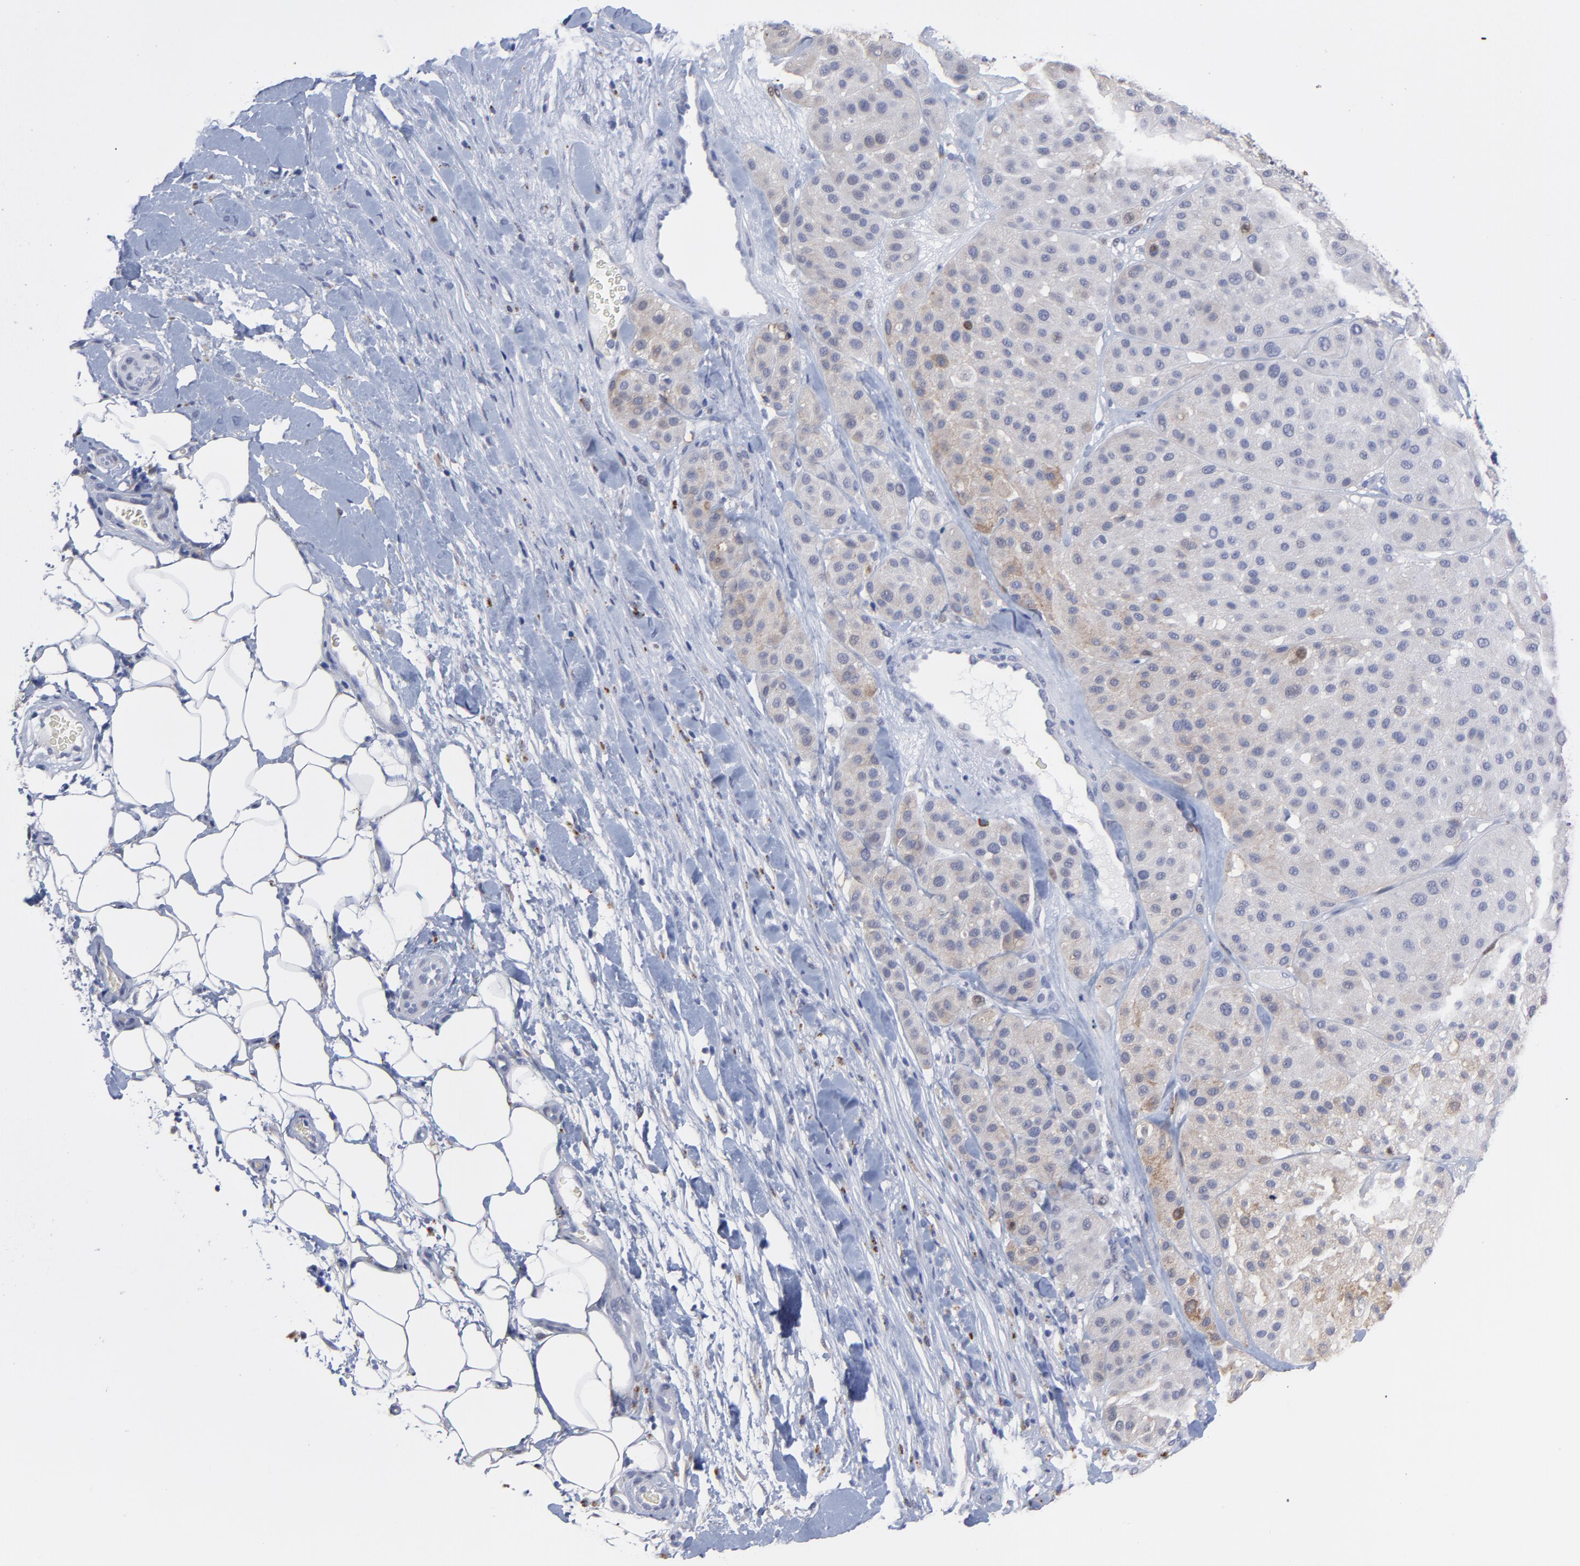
{"staining": {"intensity": "weak", "quantity": "25%-75%", "location": "cytoplasmic/membranous"}, "tissue": "melanoma", "cell_type": "Tumor cells", "image_type": "cancer", "snomed": [{"axis": "morphology", "description": "Normal tissue, NOS"}, {"axis": "morphology", "description": "Malignant melanoma, Metastatic site"}, {"axis": "topography", "description": "Skin"}], "caption": "A brown stain shows weak cytoplasmic/membranous expression of a protein in melanoma tumor cells.", "gene": "SMARCA1", "patient": {"sex": "male", "age": 41}}